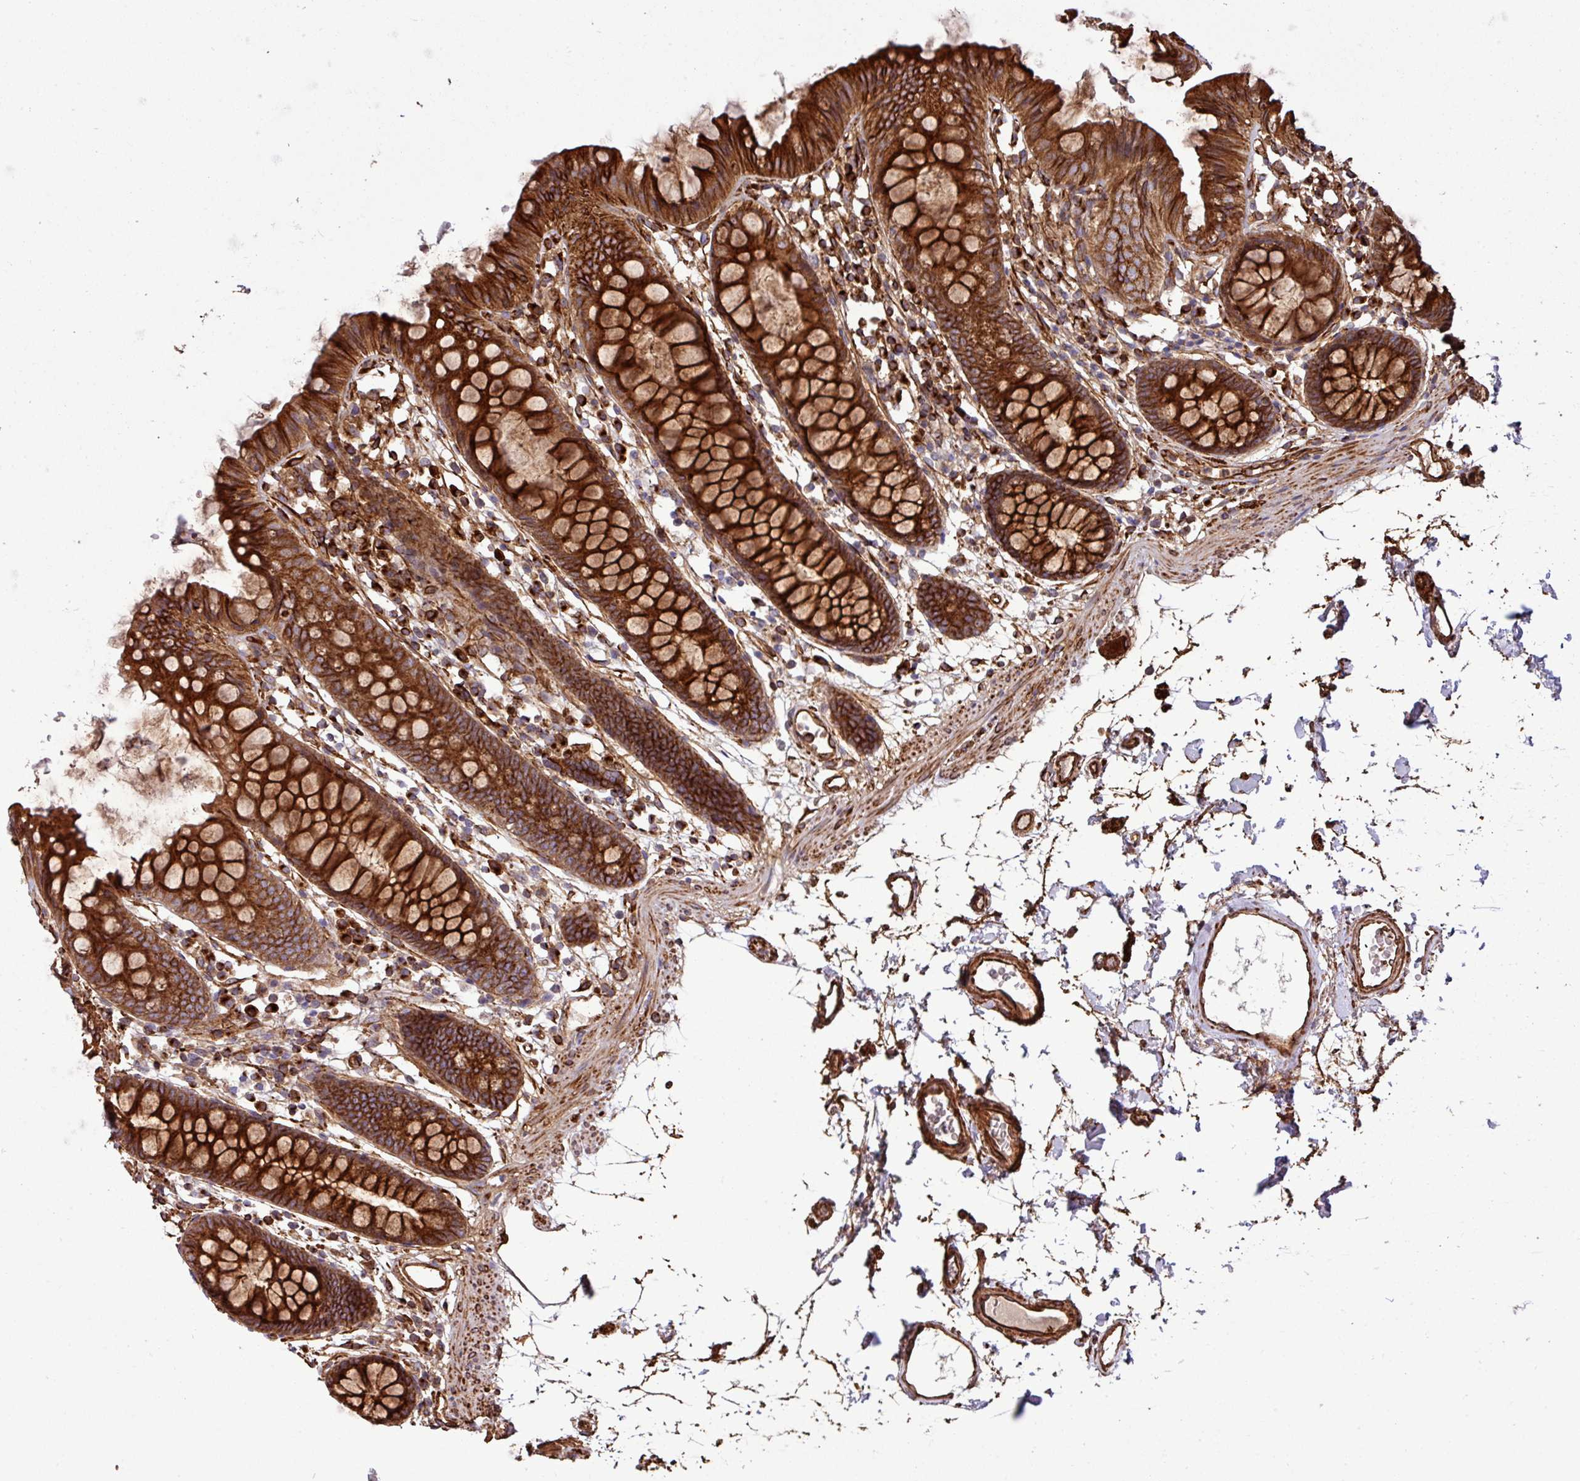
{"staining": {"intensity": "strong", "quantity": ">75%", "location": "cytoplasmic/membranous"}, "tissue": "colon", "cell_type": "Endothelial cells", "image_type": "normal", "snomed": [{"axis": "morphology", "description": "Normal tissue, NOS"}, {"axis": "topography", "description": "Colon"}], "caption": "Protein staining shows strong cytoplasmic/membranous staining in about >75% of endothelial cells in benign colon.", "gene": "ZNF300", "patient": {"sex": "female", "age": 84}}